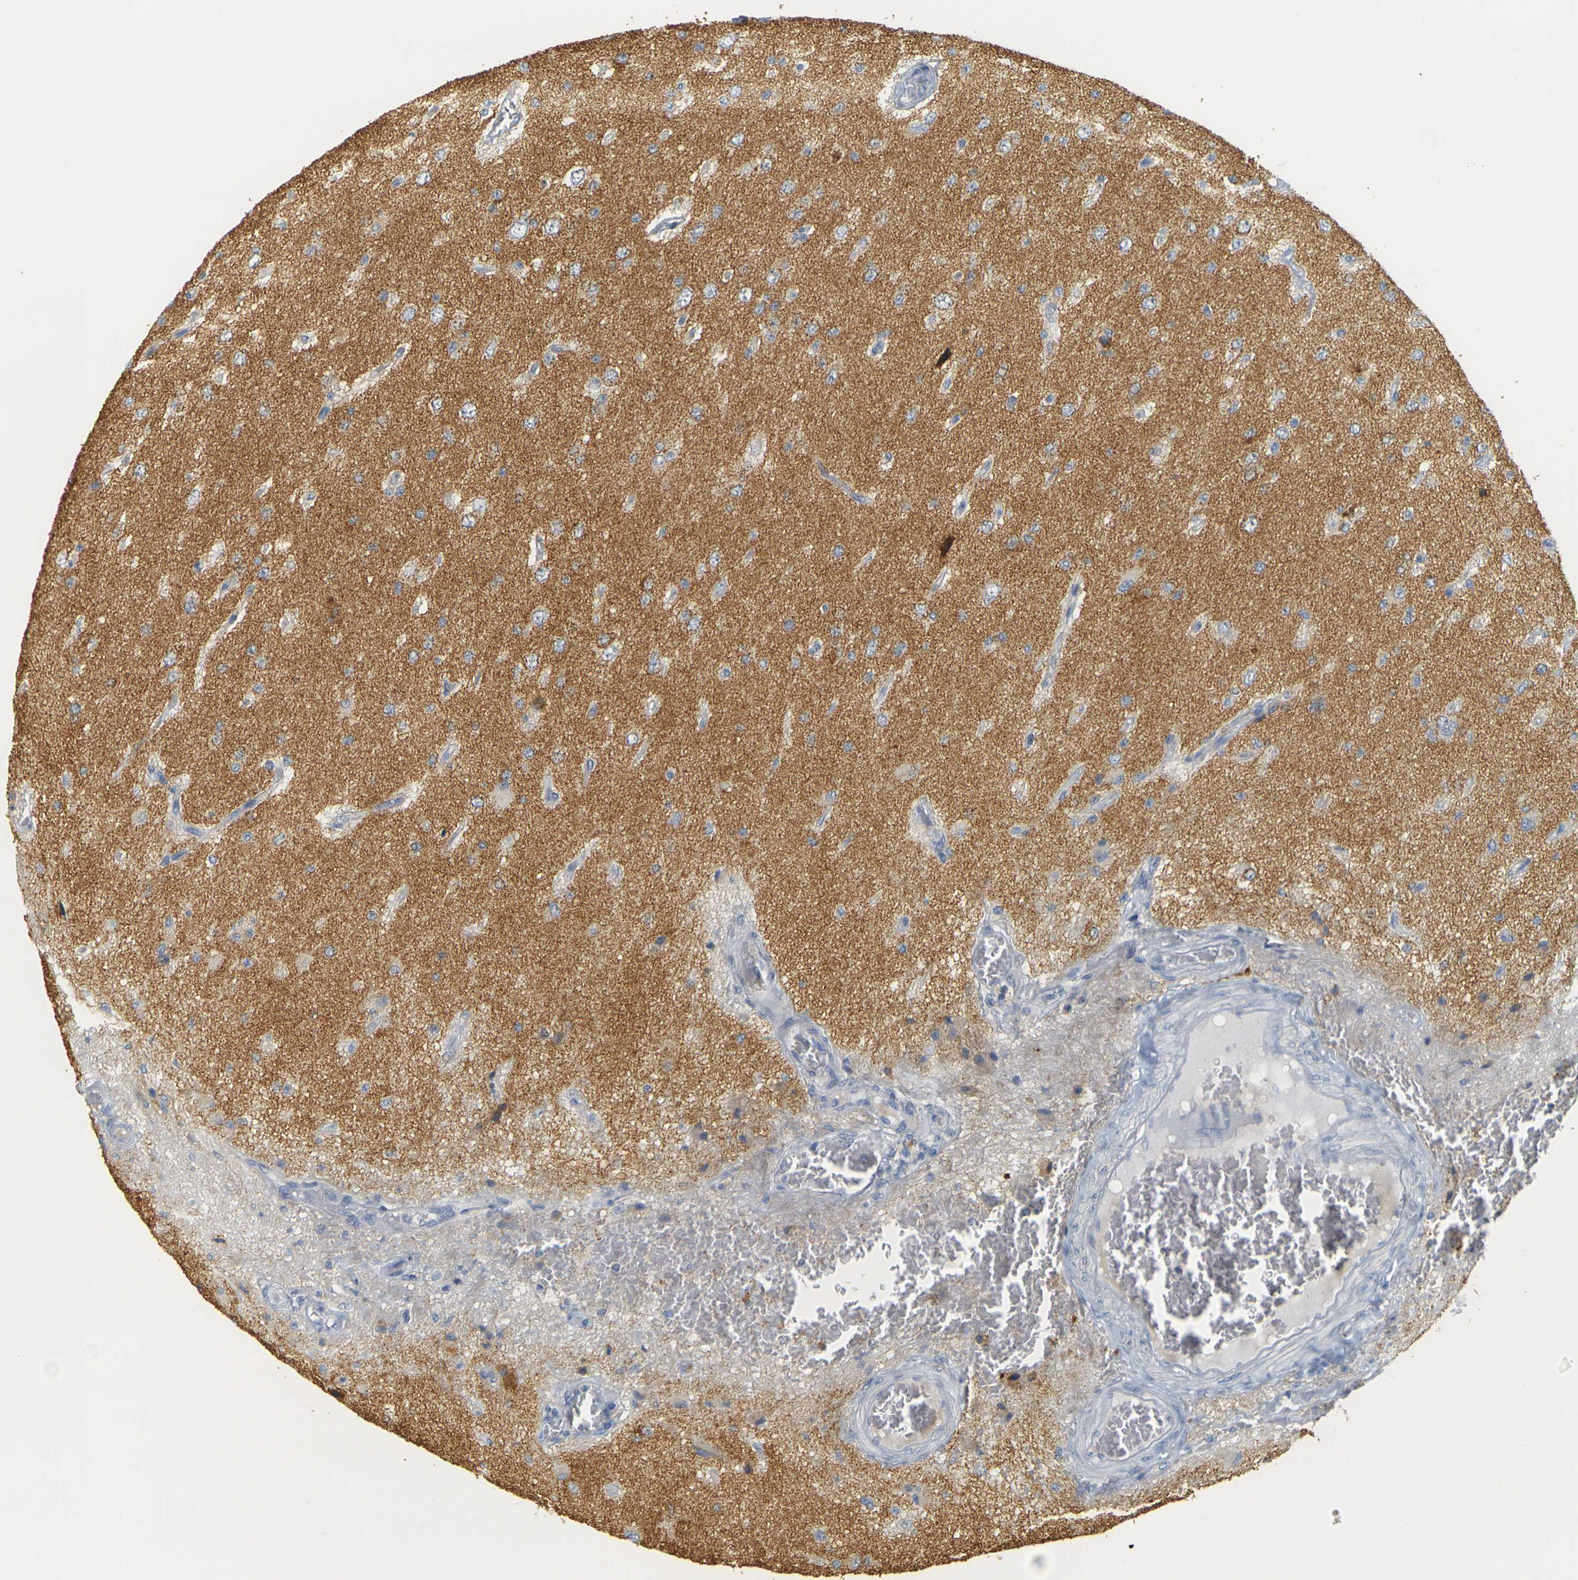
{"staining": {"intensity": "moderate", "quantity": ">75%", "location": "cytoplasmic/membranous"}, "tissue": "glioma", "cell_type": "Tumor cells", "image_type": "cancer", "snomed": [{"axis": "morphology", "description": "Glioma, malignant, High grade"}, {"axis": "topography", "description": "pancreas cauda"}], "caption": "Immunohistochemical staining of glioma shows moderate cytoplasmic/membranous protein staining in about >75% of tumor cells. (Stains: DAB in brown, nuclei in blue, Microscopy: brightfield microscopy at high magnification).", "gene": "GDAP1", "patient": {"sex": "male", "age": 60}}